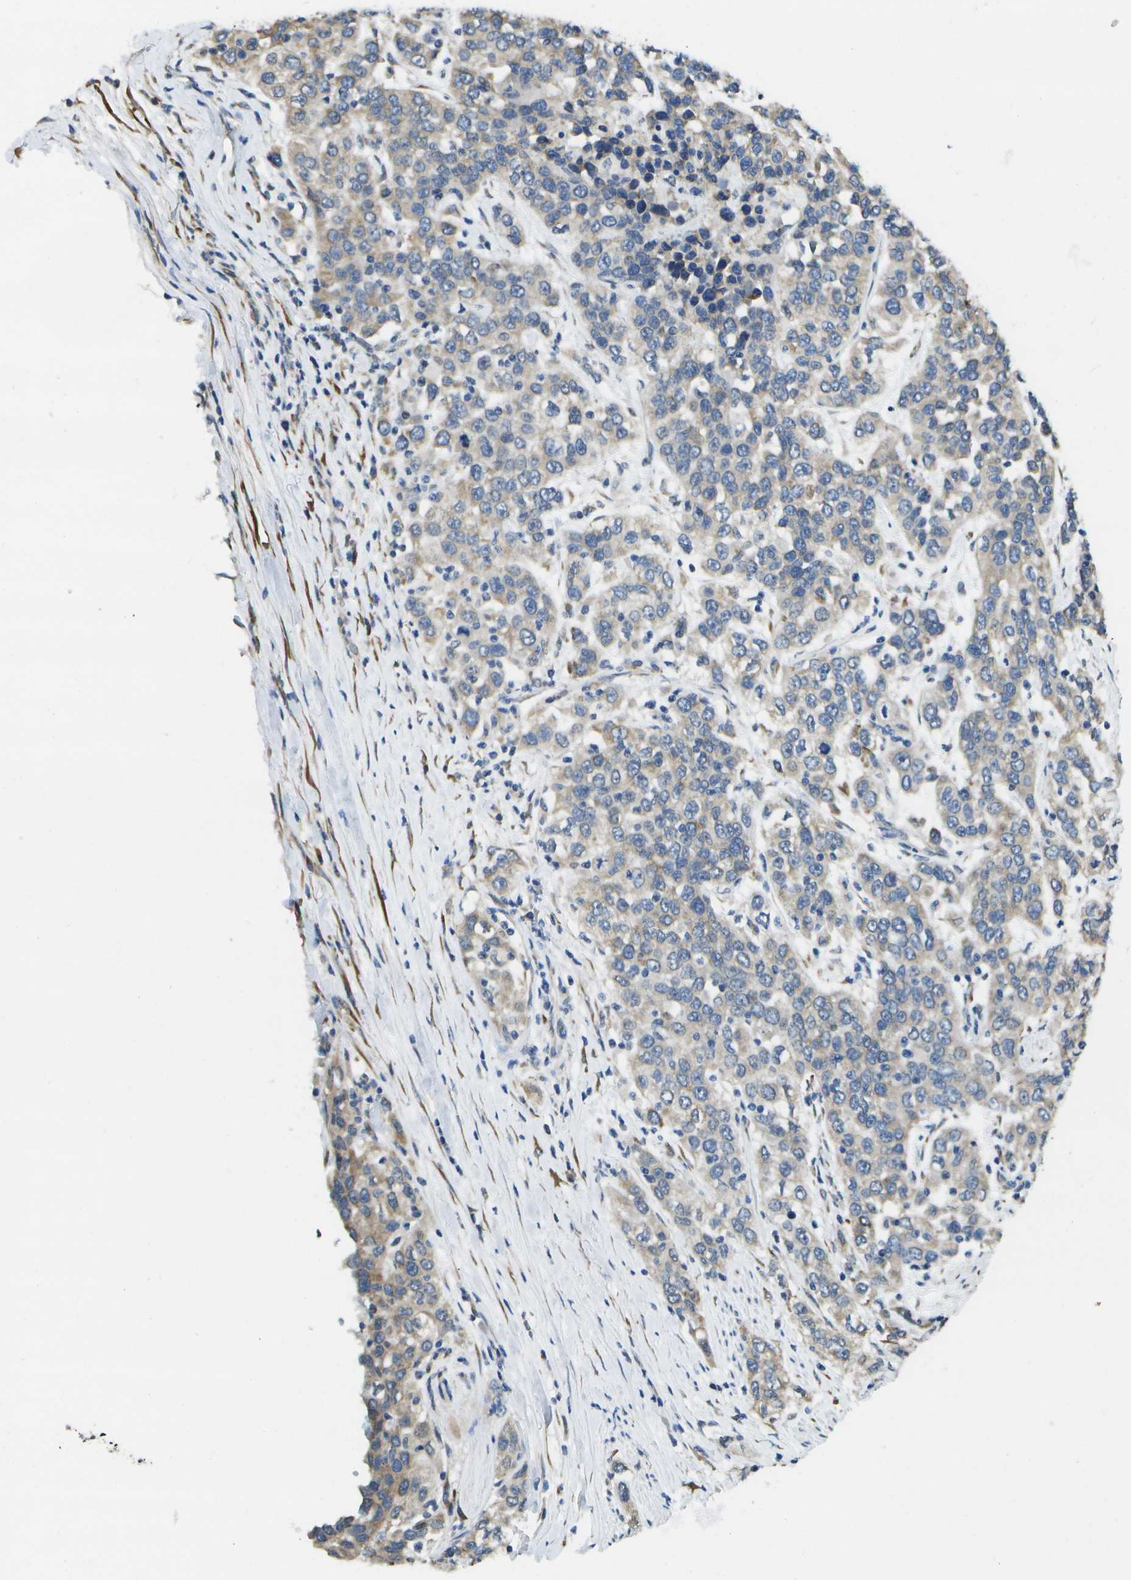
{"staining": {"intensity": "weak", "quantity": ">75%", "location": "cytoplasmic/membranous"}, "tissue": "urothelial cancer", "cell_type": "Tumor cells", "image_type": "cancer", "snomed": [{"axis": "morphology", "description": "Urothelial carcinoma, High grade"}, {"axis": "topography", "description": "Urinary bladder"}], "caption": "The immunohistochemical stain highlights weak cytoplasmic/membranous positivity in tumor cells of urothelial carcinoma (high-grade) tissue. Nuclei are stained in blue.", "gene": "DSE", "patient": {"sex": "female", "age": 80}}